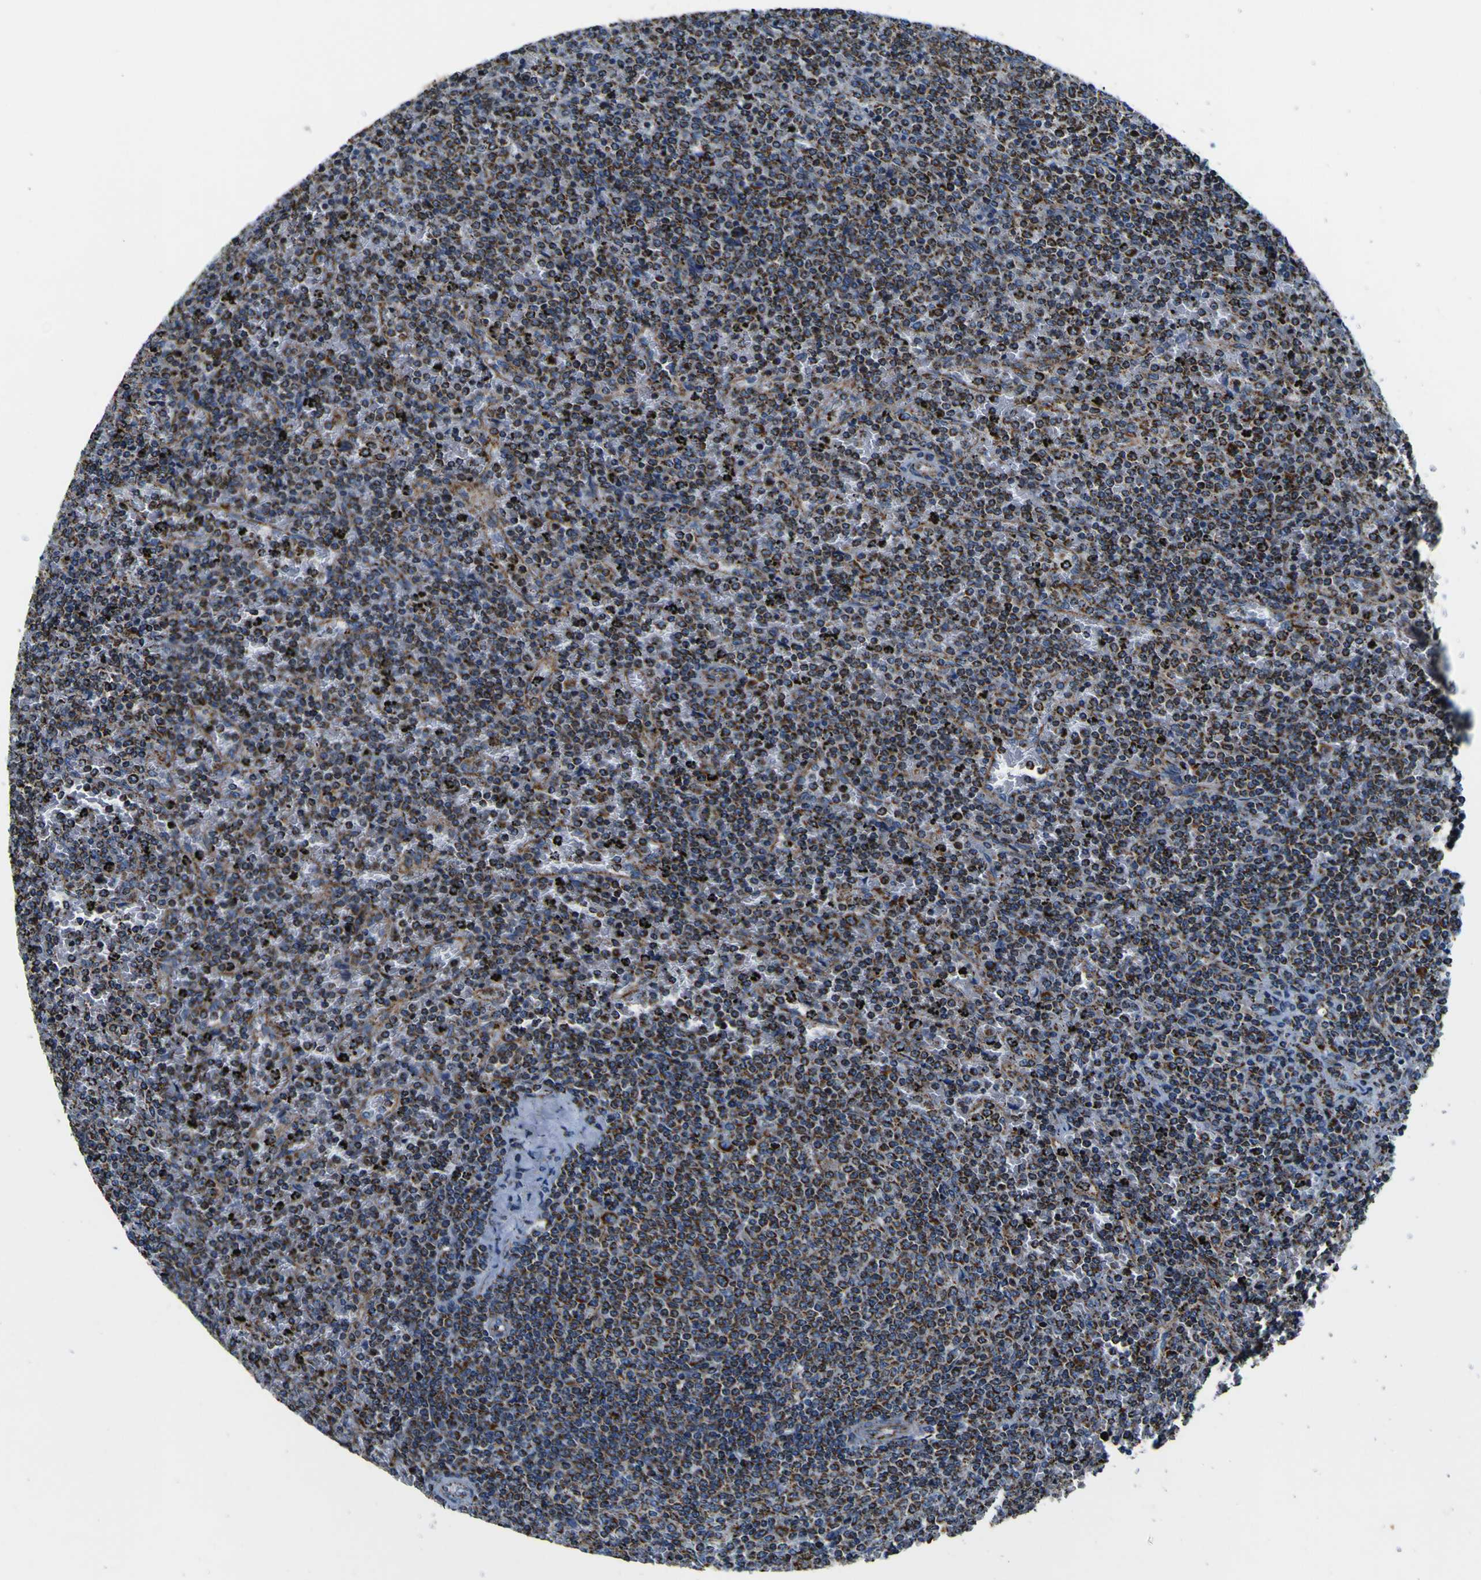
{"staining": {"intensity": "strong", "quantity": "25%-75%", "location": "cytoplasmic/membranous"}, "tissue": "lymphoma", "cell_type": "Tumor cells", "image_type": "cancer", "snomed": [{"axis": "morphology", "description": "Malignant lymphoma, non-Hodgkin's type, Low grade"}, {"axis": "topography", "description": "Spleen"}], "caption": "Brown immunohistochemical staining in human low-grade malignant lymphoma, non-Hodgkin's type reveals strong cytoplasmic/membranous positivity in approximately 25%-75% of tumor cells.", "gene": "PTRH2", "patient": {"sex": "female", "age": 77}}